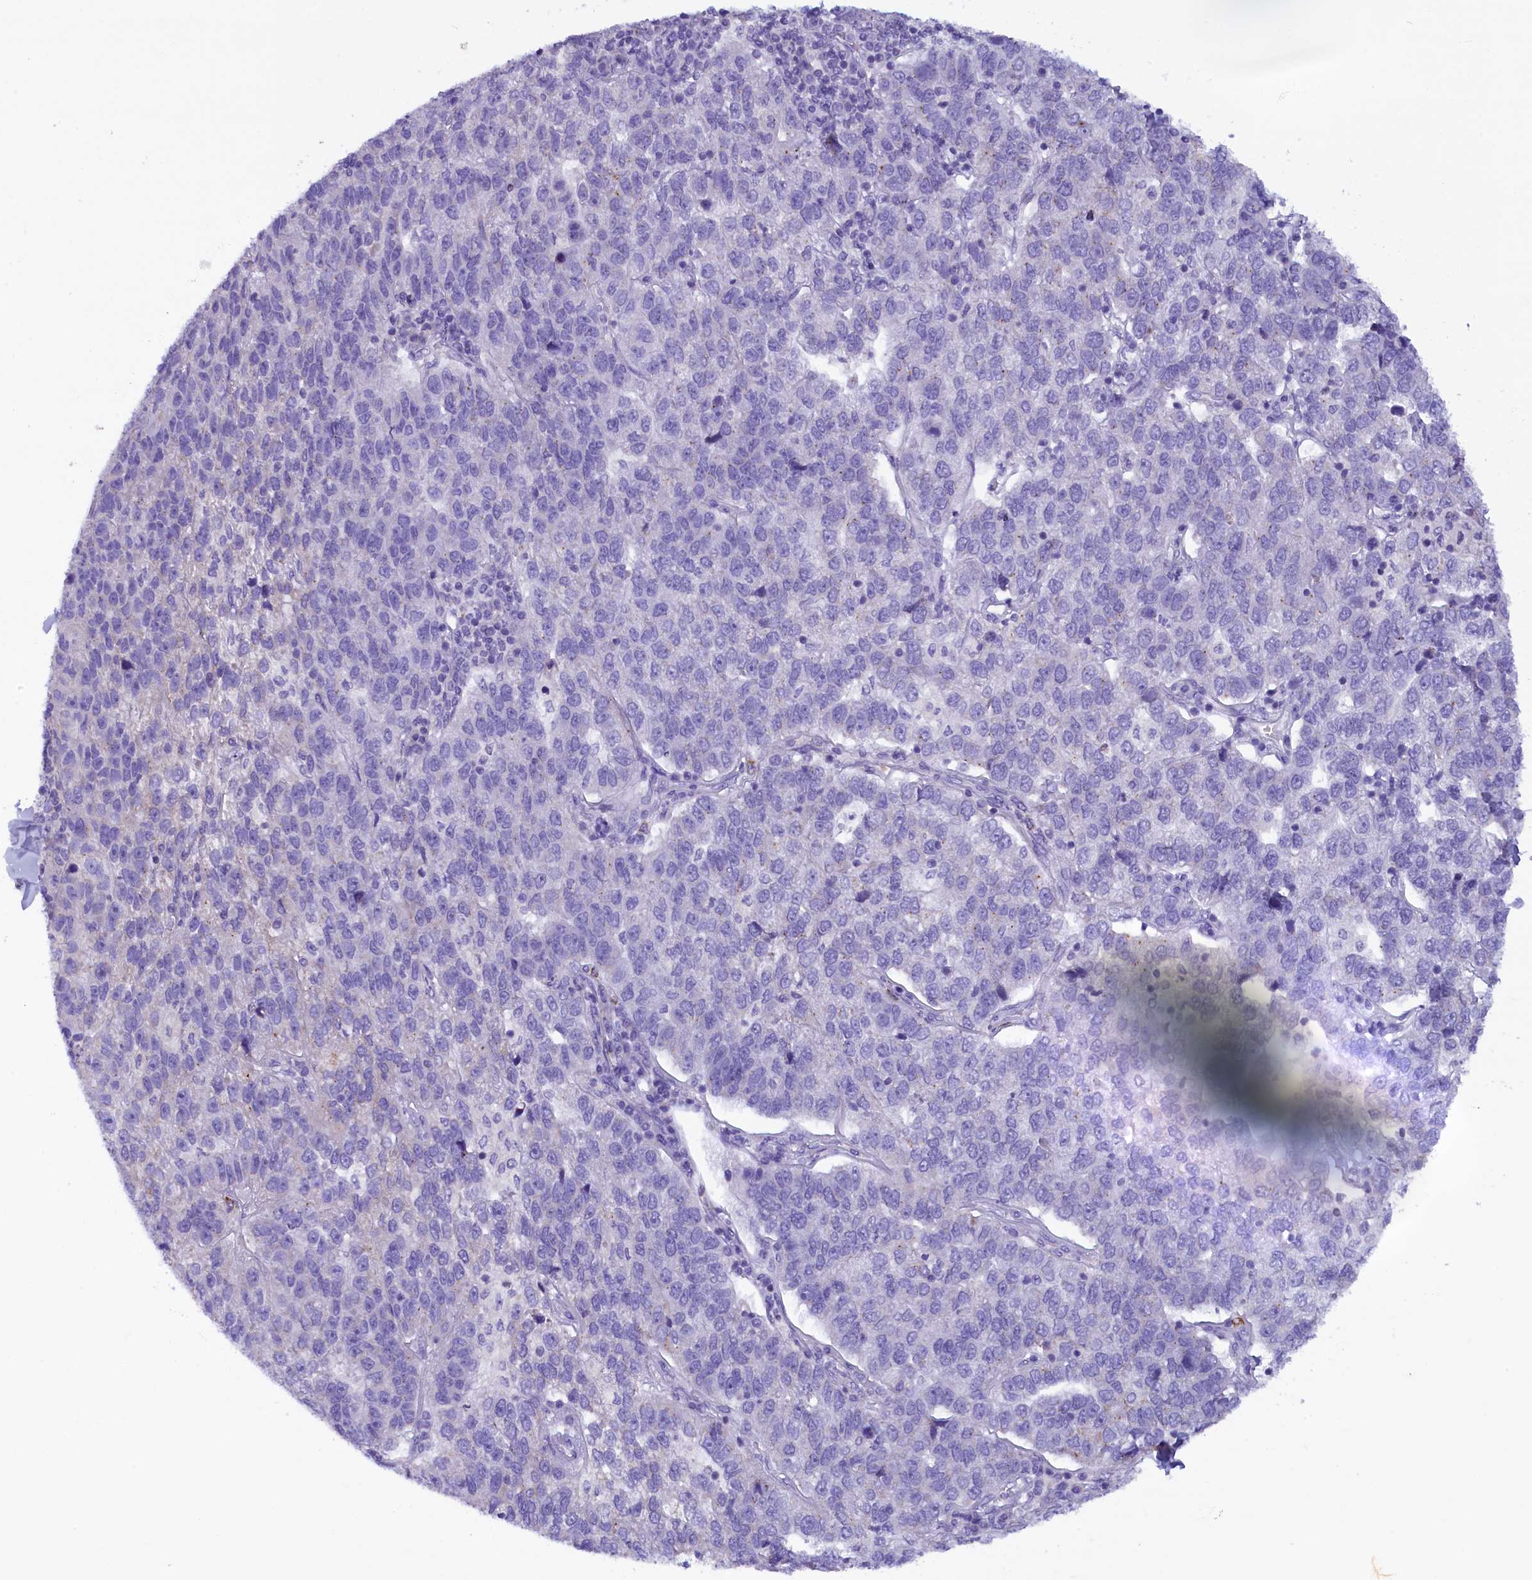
{"staining": {"intensity": "negative", "quantity": "none", "location": "none"}, "tissue": "pancreatic cancer", "cell_type": "Tumor cells", "image_type": "cancer", "snomed": [{"axis": "morphology", "description": "Adenocarcinoma, NOS"}, {"axis": "topography", "description": "Pancreas"}], "caption": "A photomicrograph of pancreatic adenocarcinoma stained for a protein exhibits no brown staining in tumor cells. The staining is performed using DAB (3,3'-diaminobenzidine) brown chromogen with nuclei counter-stained in using hematoxylin.", "gene": "RTTN", "patient": {"sex": "female", "age": 61}}